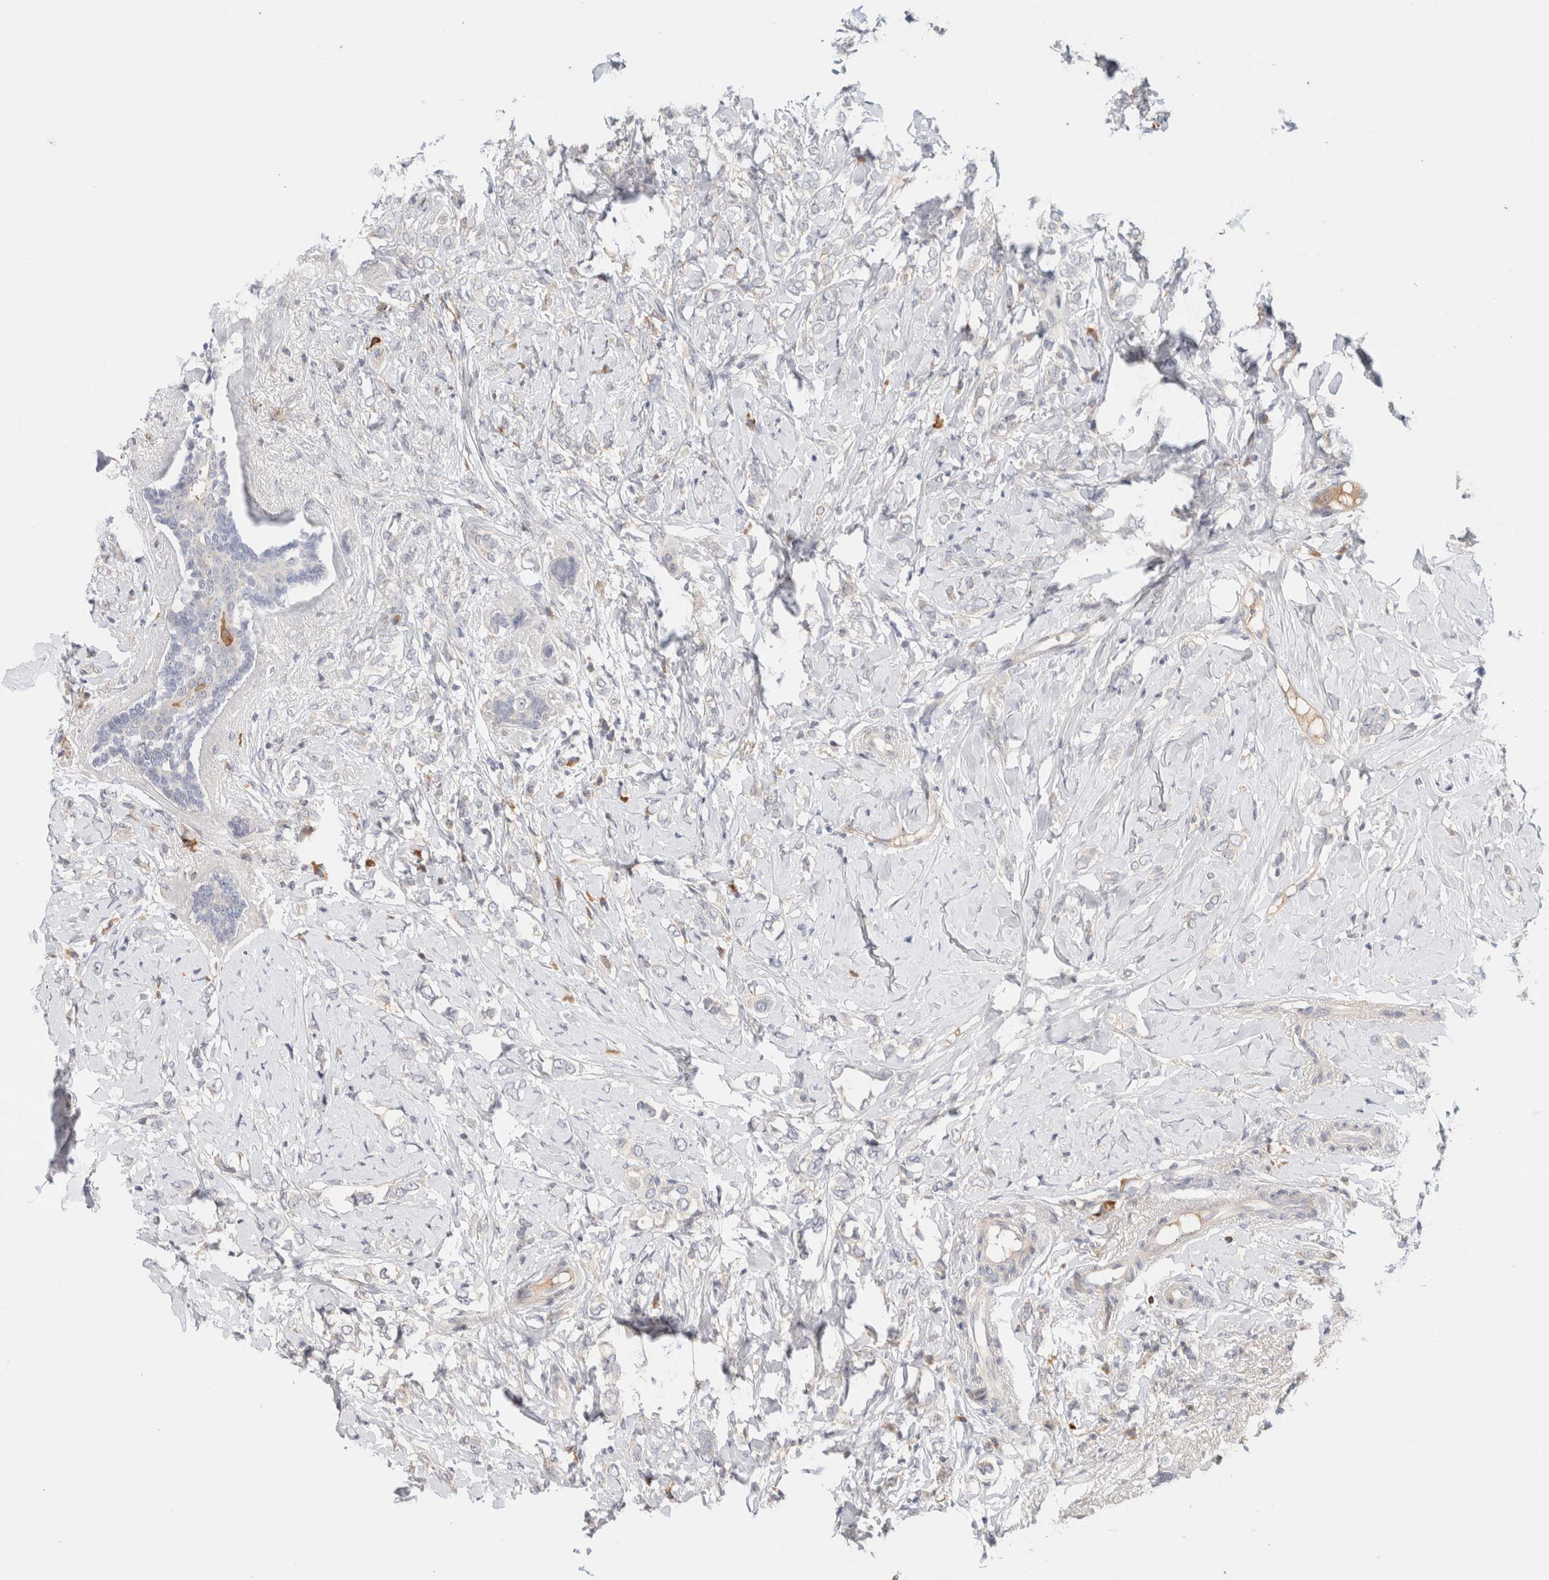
{"staining": {"intensity": "negative", "quantity": "none", "location": "none"}, "tissue": "breast cancer", "cell_type": "Tumor cells", "image_type": "cancer", "snomed": [{"axis": "morphology", "description": "Normal tissue, NOS"}, {"axis": "morphology", "description": "Lobular carcinoma"}, {"axis": "topography", "description": "Breast"}], "caption": "The micrograph demonstrates no staining of tumor cells in lobular carcinoma (breast).", "gene": "SPRTN", "patient": {"sex": "female", "age": 47}}